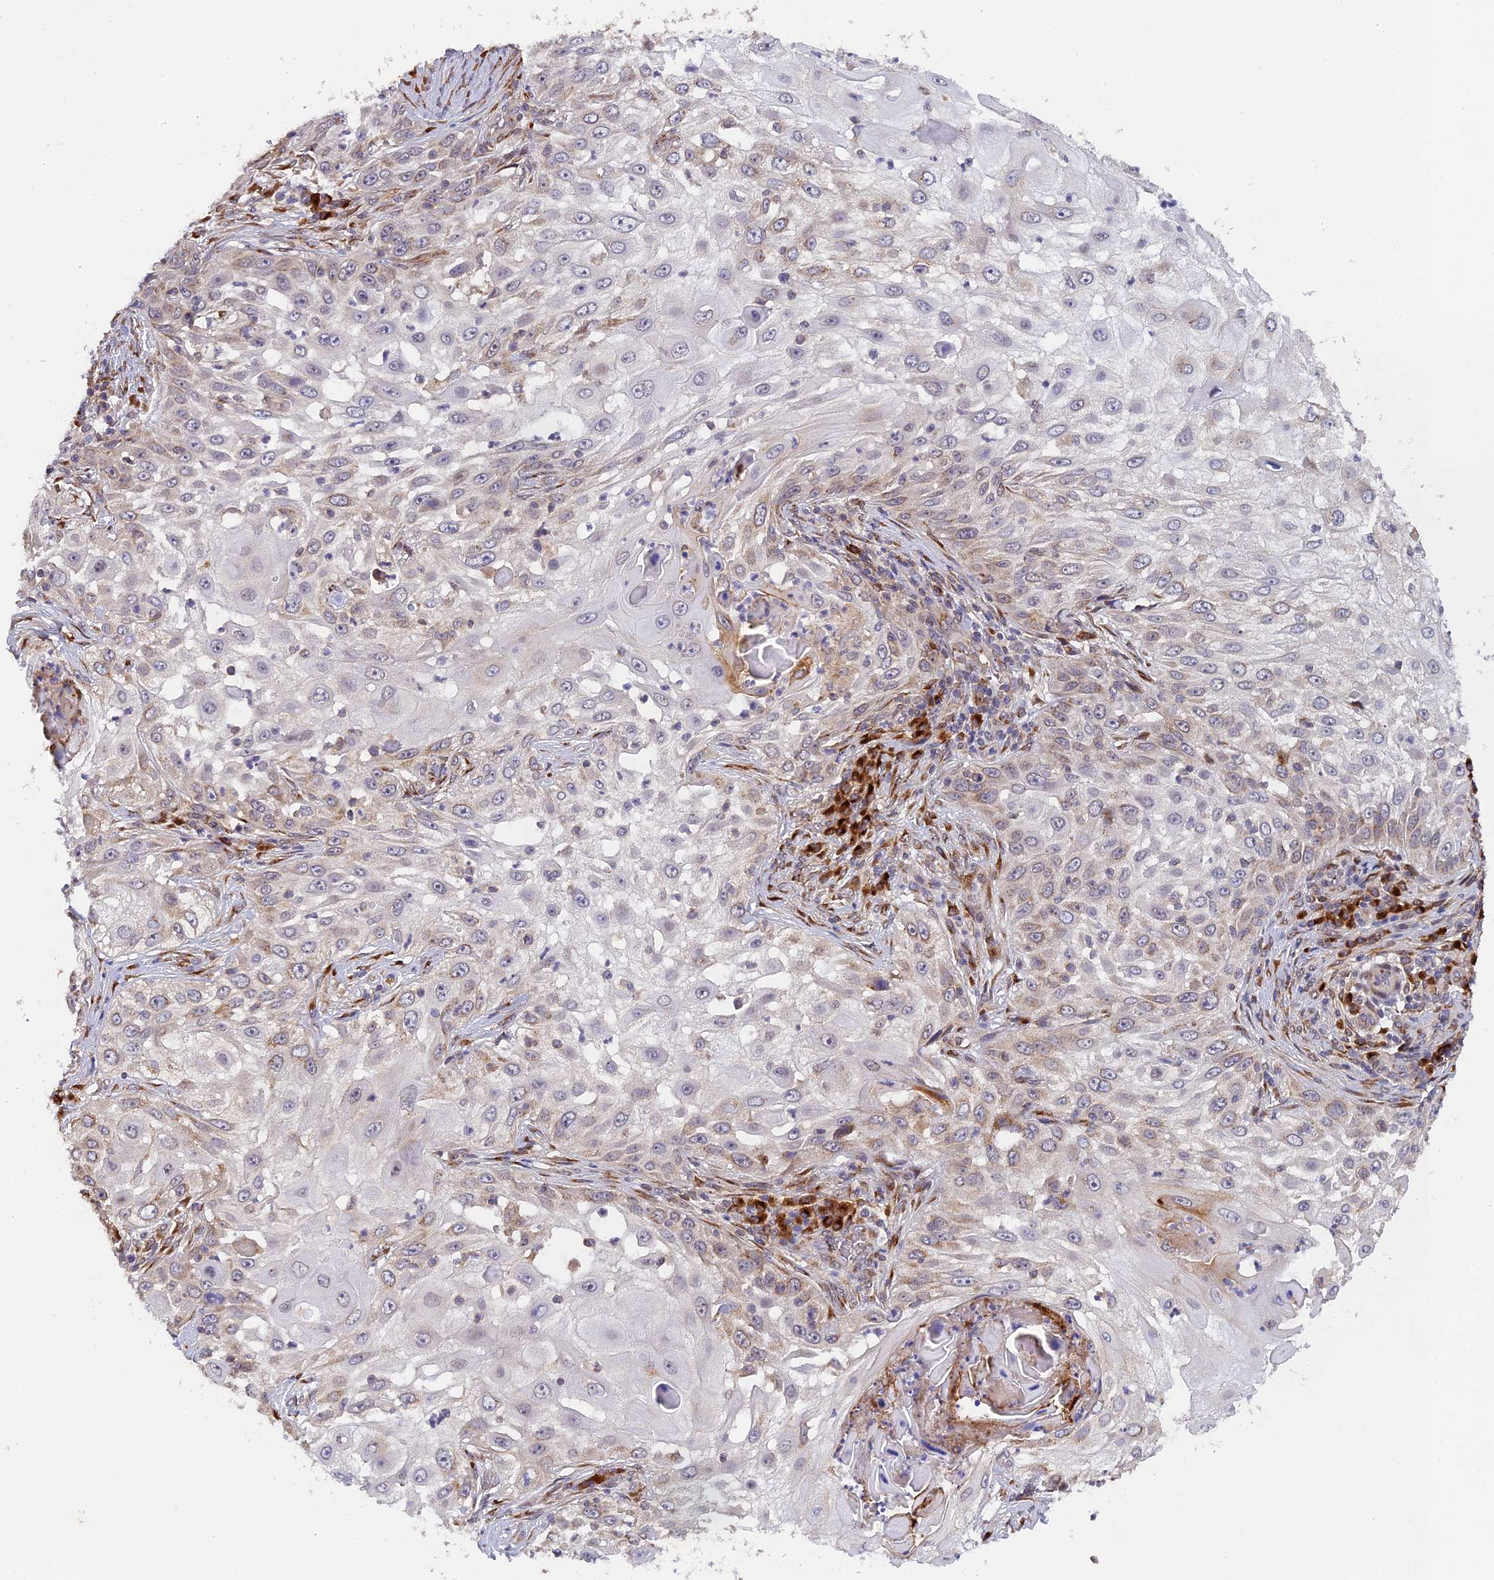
{"staining": {"intensity": "weak", "quantity": "25%-75%", "location": "cytoplasmic/membranous"}, "tissue": "skin cancer", "cell_type": "Tumor cells", "image_type": "cancer", "snomed": [{"axis": "morphology", "description": "Squamous cell carcinoma, NOS"}, {"axis": "topography", "description": "Skin"}], "caption": "A brown stain highlights weak cytoplasmic/membranous staining of a protein in human squamous cell carcinoma (skin) tumor cells.", "gene": "SNX17", "patient": {"sex": "female", "age": 44}}